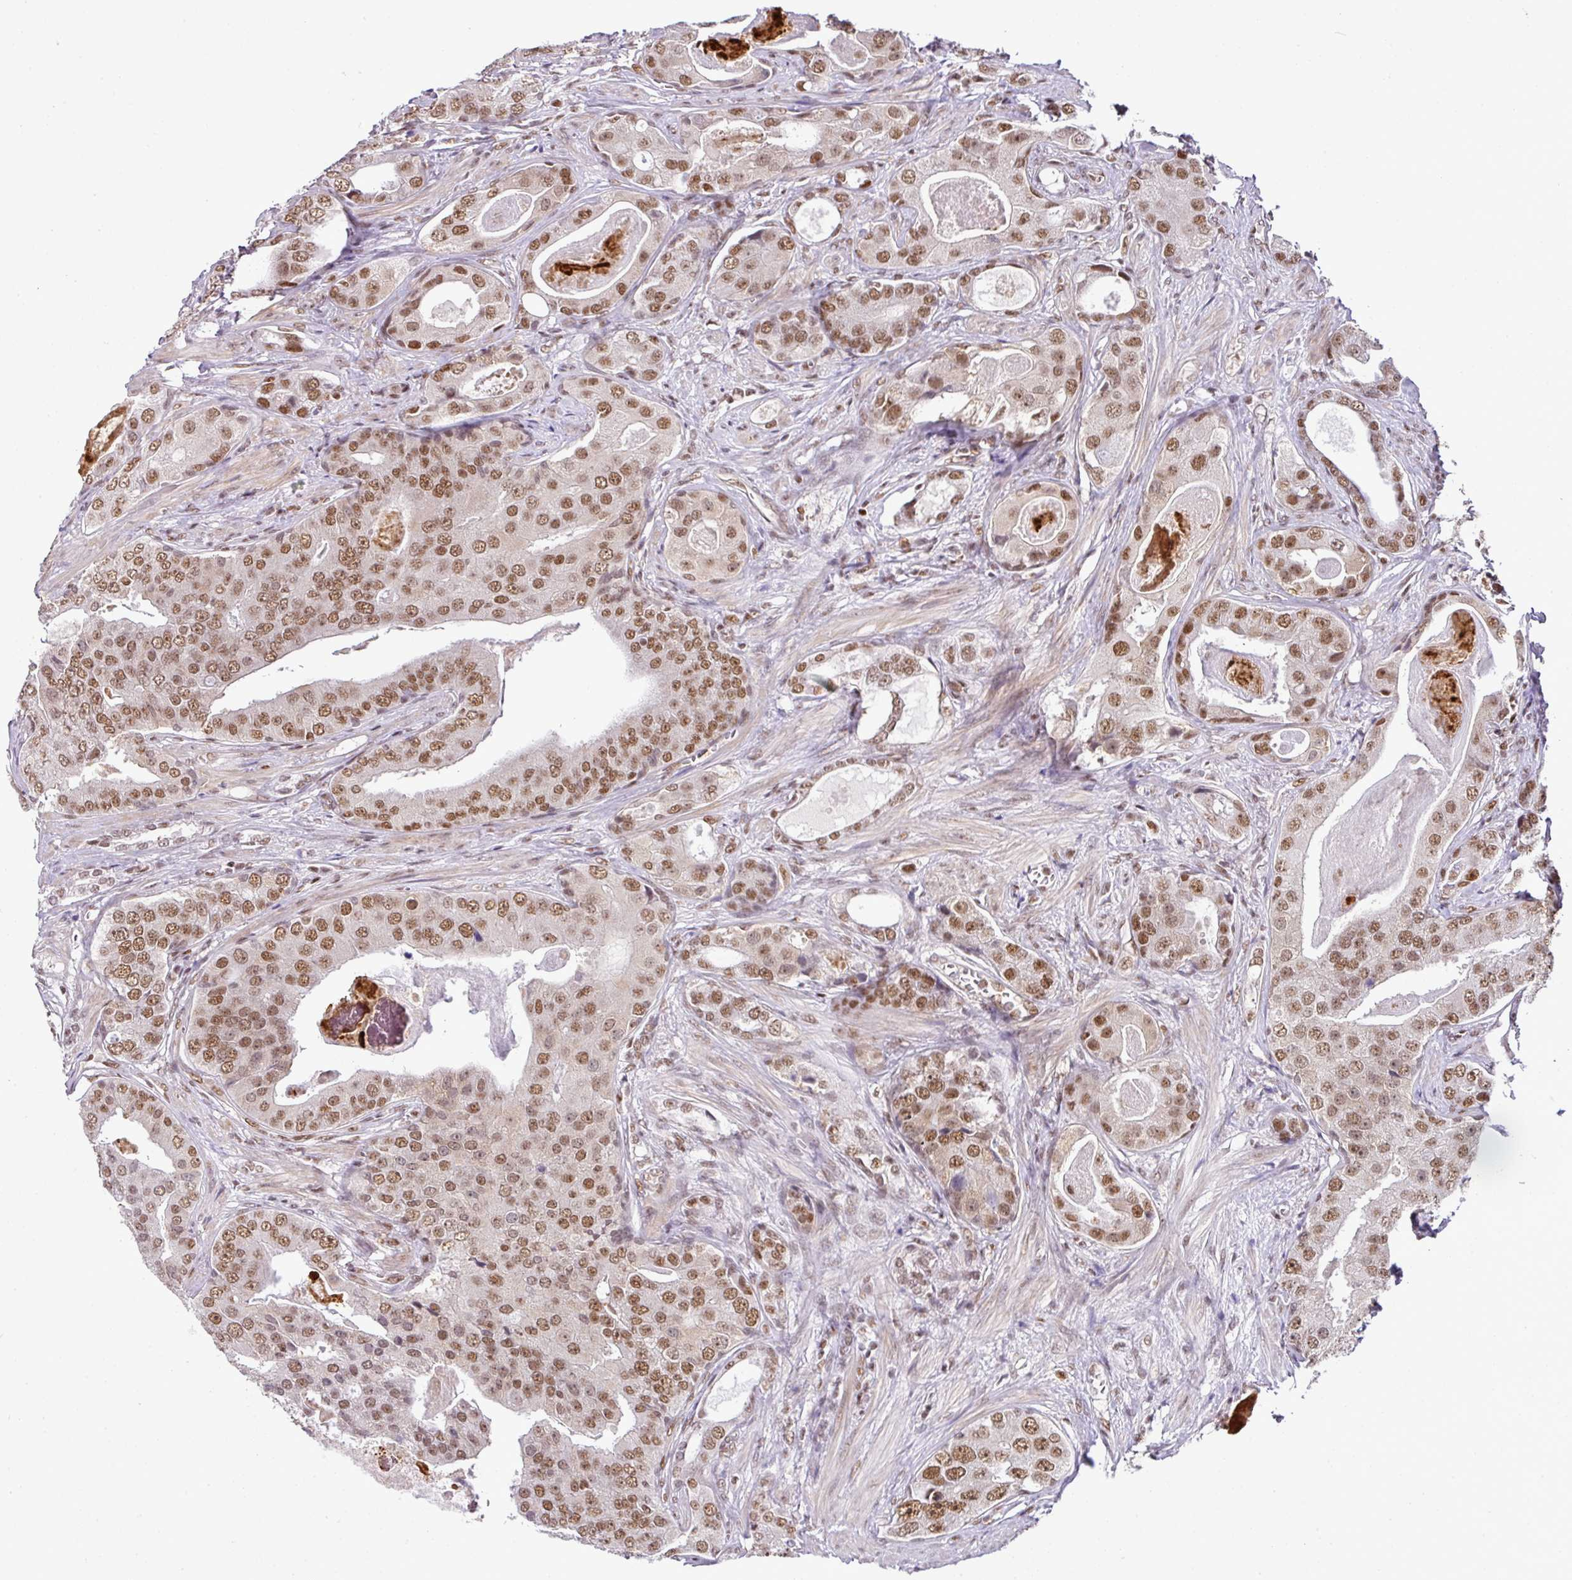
{"staining": {"intensity": "moderate", "quantity": ">75%", "location": "nuclear"}, "tissue": "prostate cancer", "cell_type": "Tumor cells", "image_type": "cancer", "snomed": [{"axis": "morphology", "description": "Adenocarcinoma, High grade"}, {"axis": "topography", "description": "Prostate"}], "caption": "Immunohistochemical staining of high-grade adenocarcinoma (prostate) reveals medium levels of moderate nuclear staining in about >75% of tumor cells.", "gene": "PGAP4", "patient": {"sex": "male", "age": 71}}